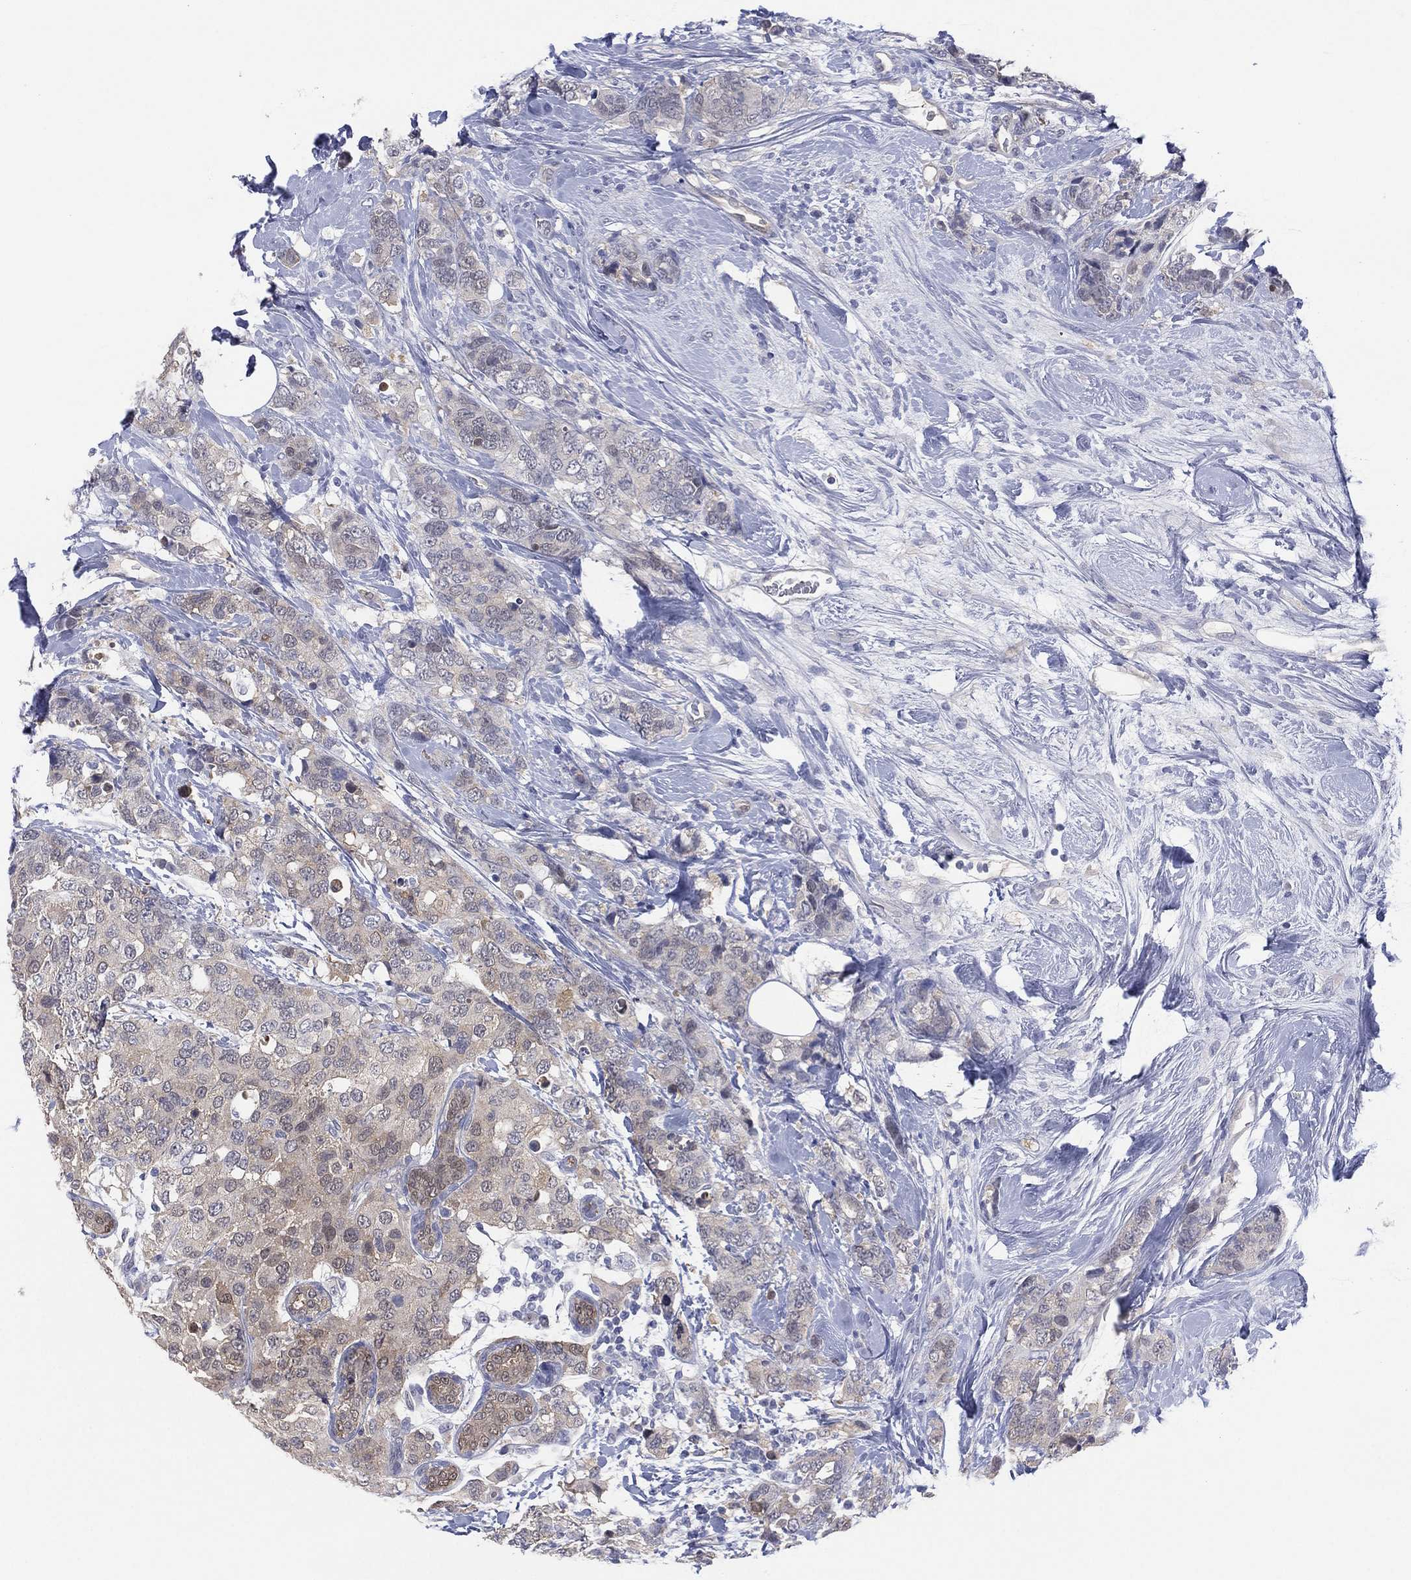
{"staining": {"intensity": "weak", "quantity": "<25%", "location": "cytoplasmic/membranous,nuclear"}, "tissue": "breast cancer", "cell_type": "Tumor cells", "image_type": "cancer", "snomed": [{"axis": "morphology", "description": "Lobular carcinoma"}, {"axis": "topography", "description": "Breast"}], "caption": "High magnification brightfield microscopy of breast lobular carcinoma stained with DAB (brown) and counterstained with hematoxylin (blue): tumor cells show no significant staining. The staining was performed using DAB to visualize the protein expression in brown, while the nuclei were stained in blue with hematoxylin (Magnification: 20x).", "gene": "DDAH1", "patient": {"sex": "female", "age": 59}}